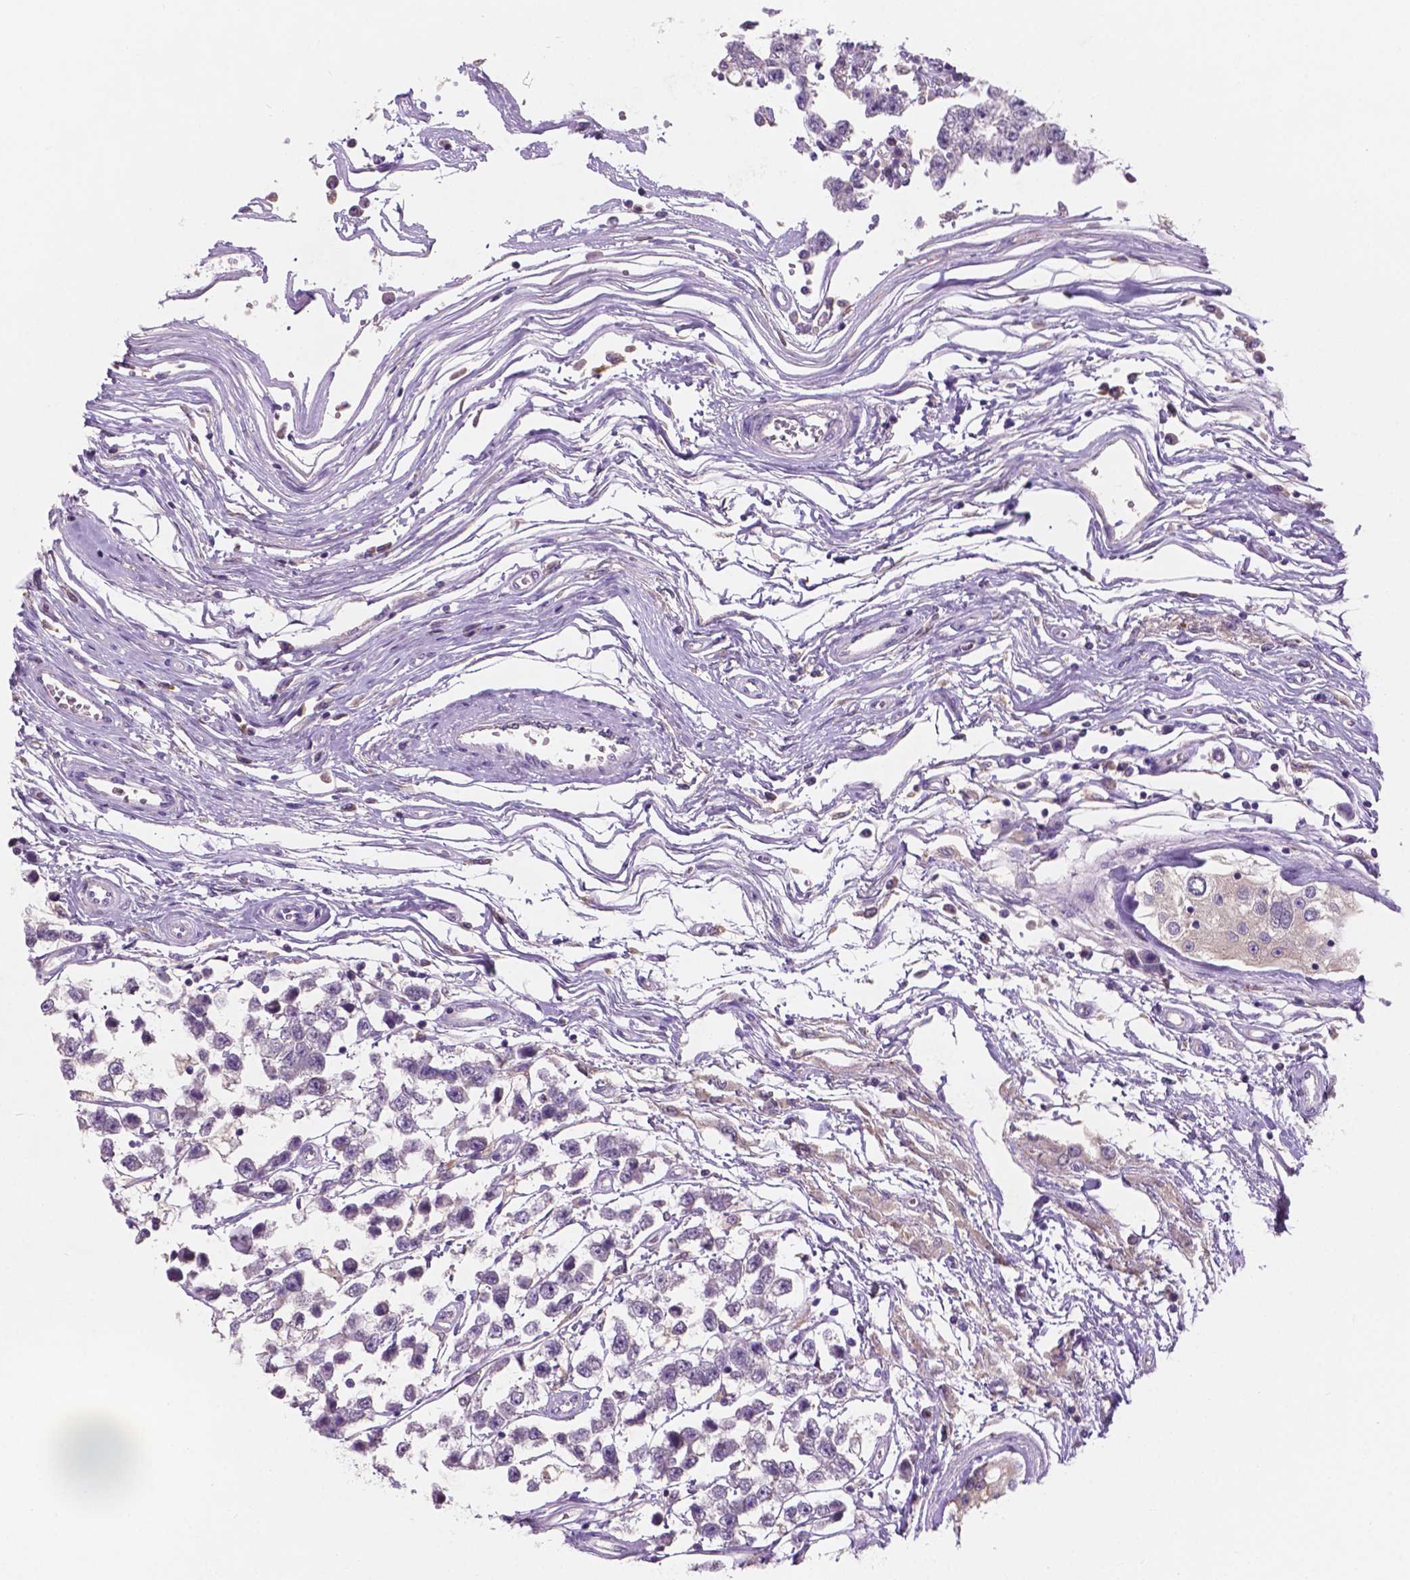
{"staining": {"intensity": "negative", "quantity": "none", "location": "none"}, "tissue": "testis cancer", "cell_type": "Tumor cells", "image_type": "cancer", "snomed": [{"axis": "morphology", "description": "Seminoma, NOS"}, {"axis": "topography", "description": "Testis"}], "caption": "A high-resolution image shows immunohistochemistry (IHC) staining of testis cancer (seminoma), which shows no significant expression in tumor cells.", "gene": "IREB2", "patient": {"sex": "male", "age": 34}}